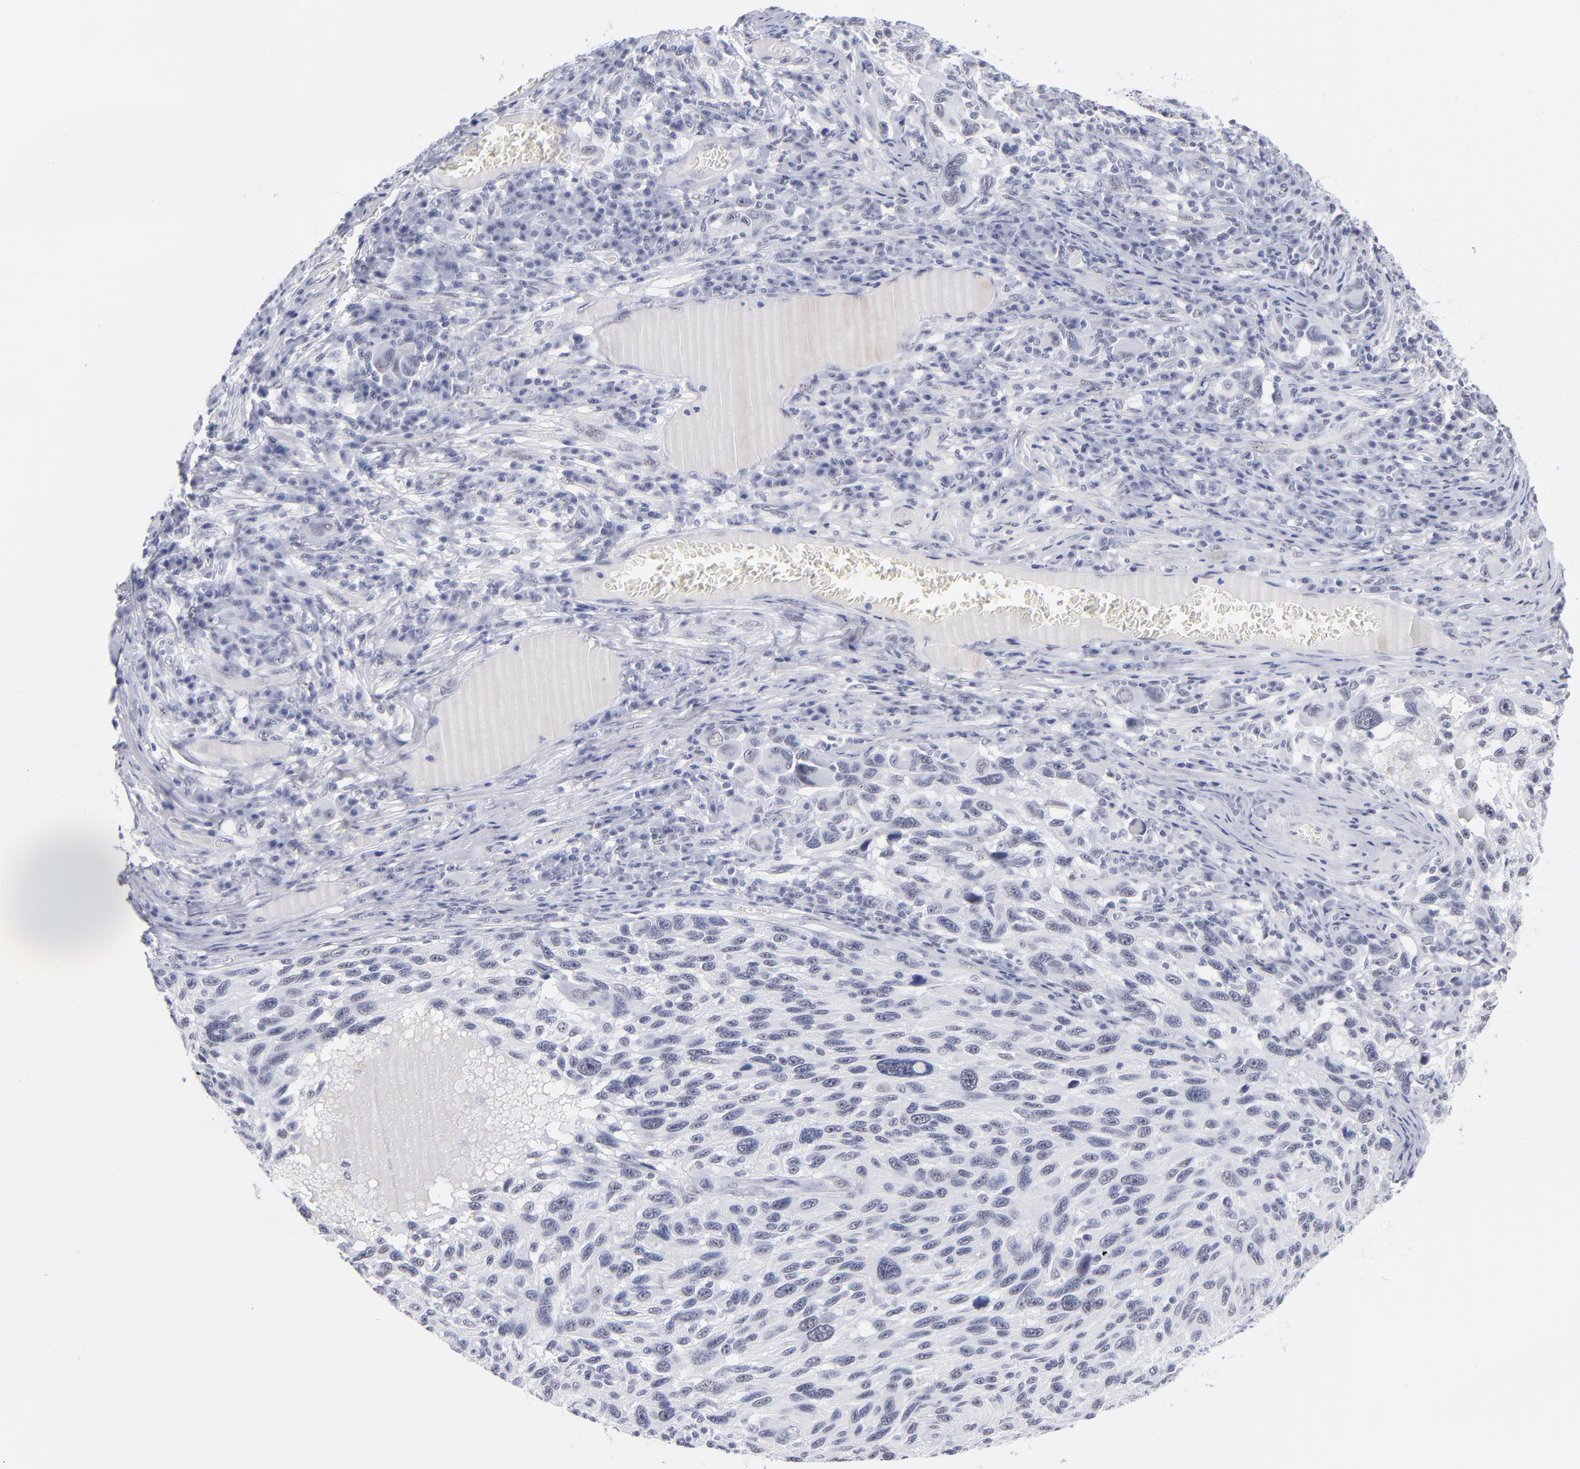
{"staining": {"intensity": "negative", "quantity": "none", "location": "none"}, "tissue": "melanoma", "cell_type": "Tumor cells", "image_type": "cancer", "snomed": [{"axis": "morphology", "description": "Malignant melanoma, NOS"}, {"axis": "topography", "description": "Skin"}], "caption": "There is no significant expression in tumor cells of malignant melanoma. The staining is performed using DAB brown chromogen with nuclei counter-stained in using hematoxylin.", "gene": "SNRPB", "patient": {"sex": "male", "age": 53}}